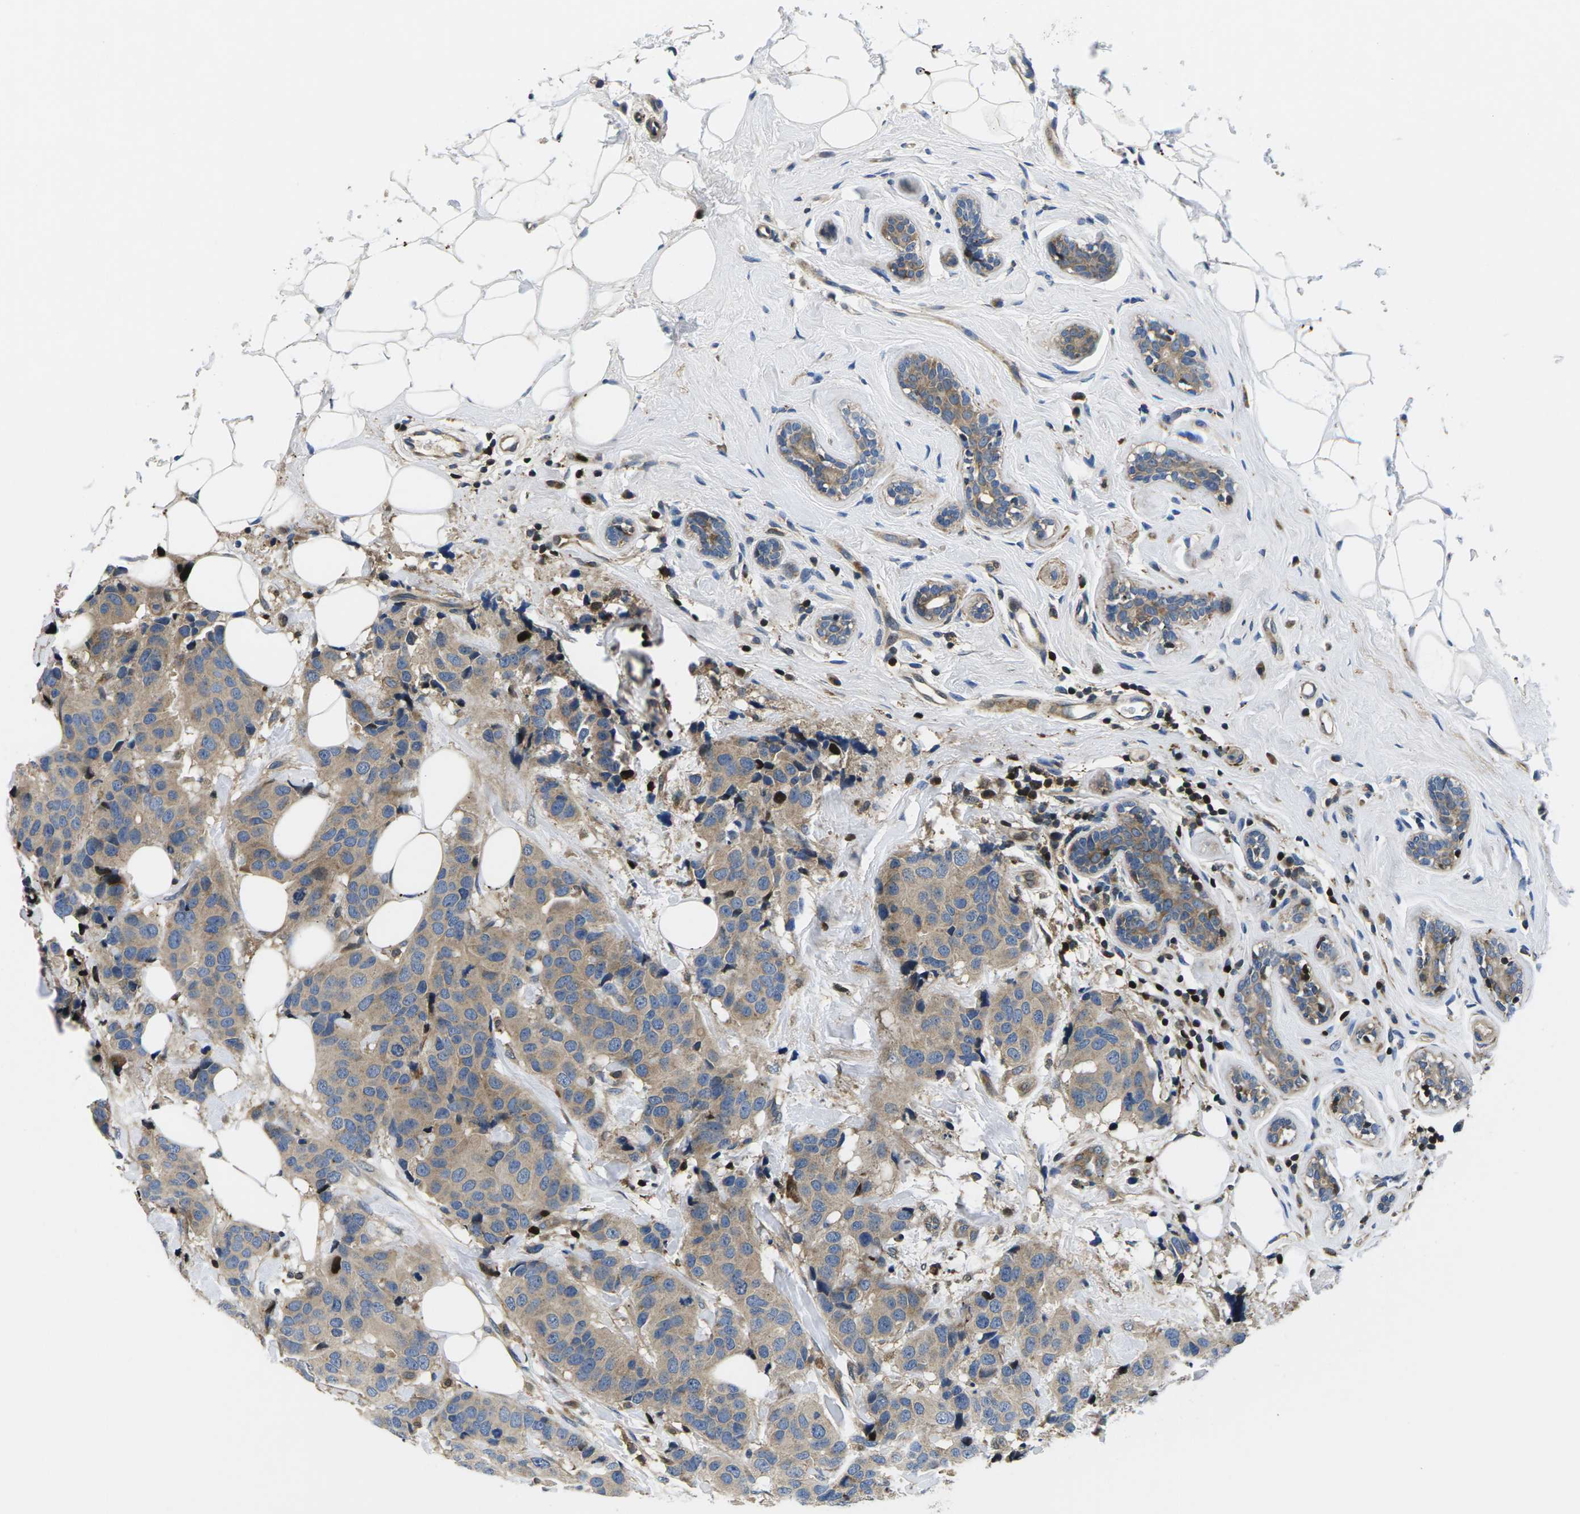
{"staining": {"intensity": "moderate", "quantity": ">75%", "location": "cytoplasmic/membranous"}, "tissue": "breast cancer", "cell_type": "Tumor cells", "image_type": "cancer", "snomed": [{"axis": "morphology", "description": "Normal tissue, NOS"}, {"axis": "morphology", "description": "Duct carcinoma"}, {"axis": "topography", "description": "Breast"}], "caption": "Tumor cells demonstrate moderate cytoplasmic/membranous expression in about >75% of cells in breast cancer (intraductal carcinoma).", "gene": "PLCE1", "patient": {"sex": "female", "age": 39}}